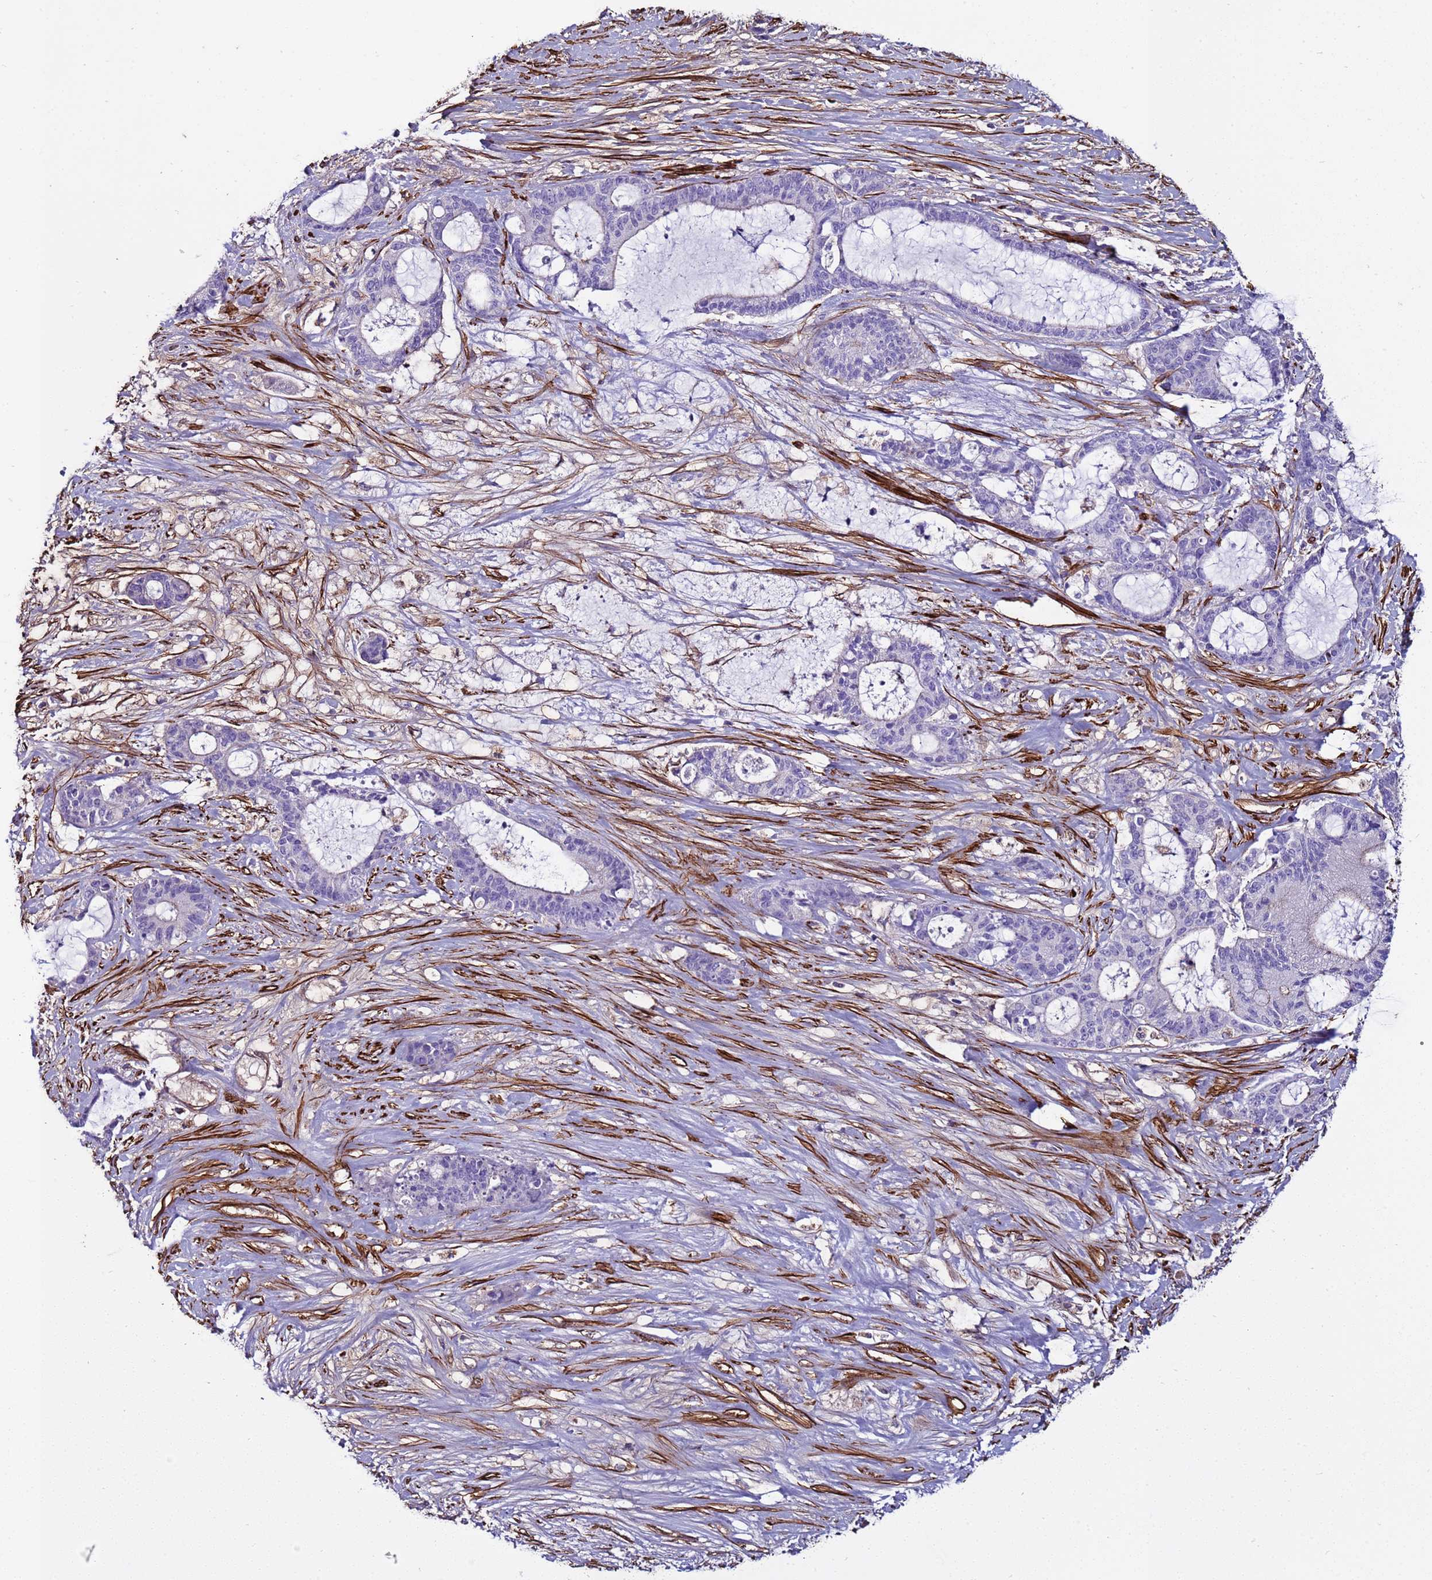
{"staining": {"intensity": "negative", "quantity": "none", "location": "none"}, "tissue": "liver cancer", "cell_type": "Tumor cells", "image_type": "cancer", "snomed": [{"axis": "morphology", "description": "Normal tissue, NOS"}, {"axis": "morphology", "description": "Cholangiocarcinoma"}, {"axis": "topography", "description": "Liver"}, {"axis": "topography", "description": "Peripheral nerve tissue"}], "caption": "The photomicrograph demonstrates no significant expression in tumor cells of liver cancer (cholangiocarcinoma).", "gene": "RABL2B", "patient": {"sex": "female", "age": 73}}